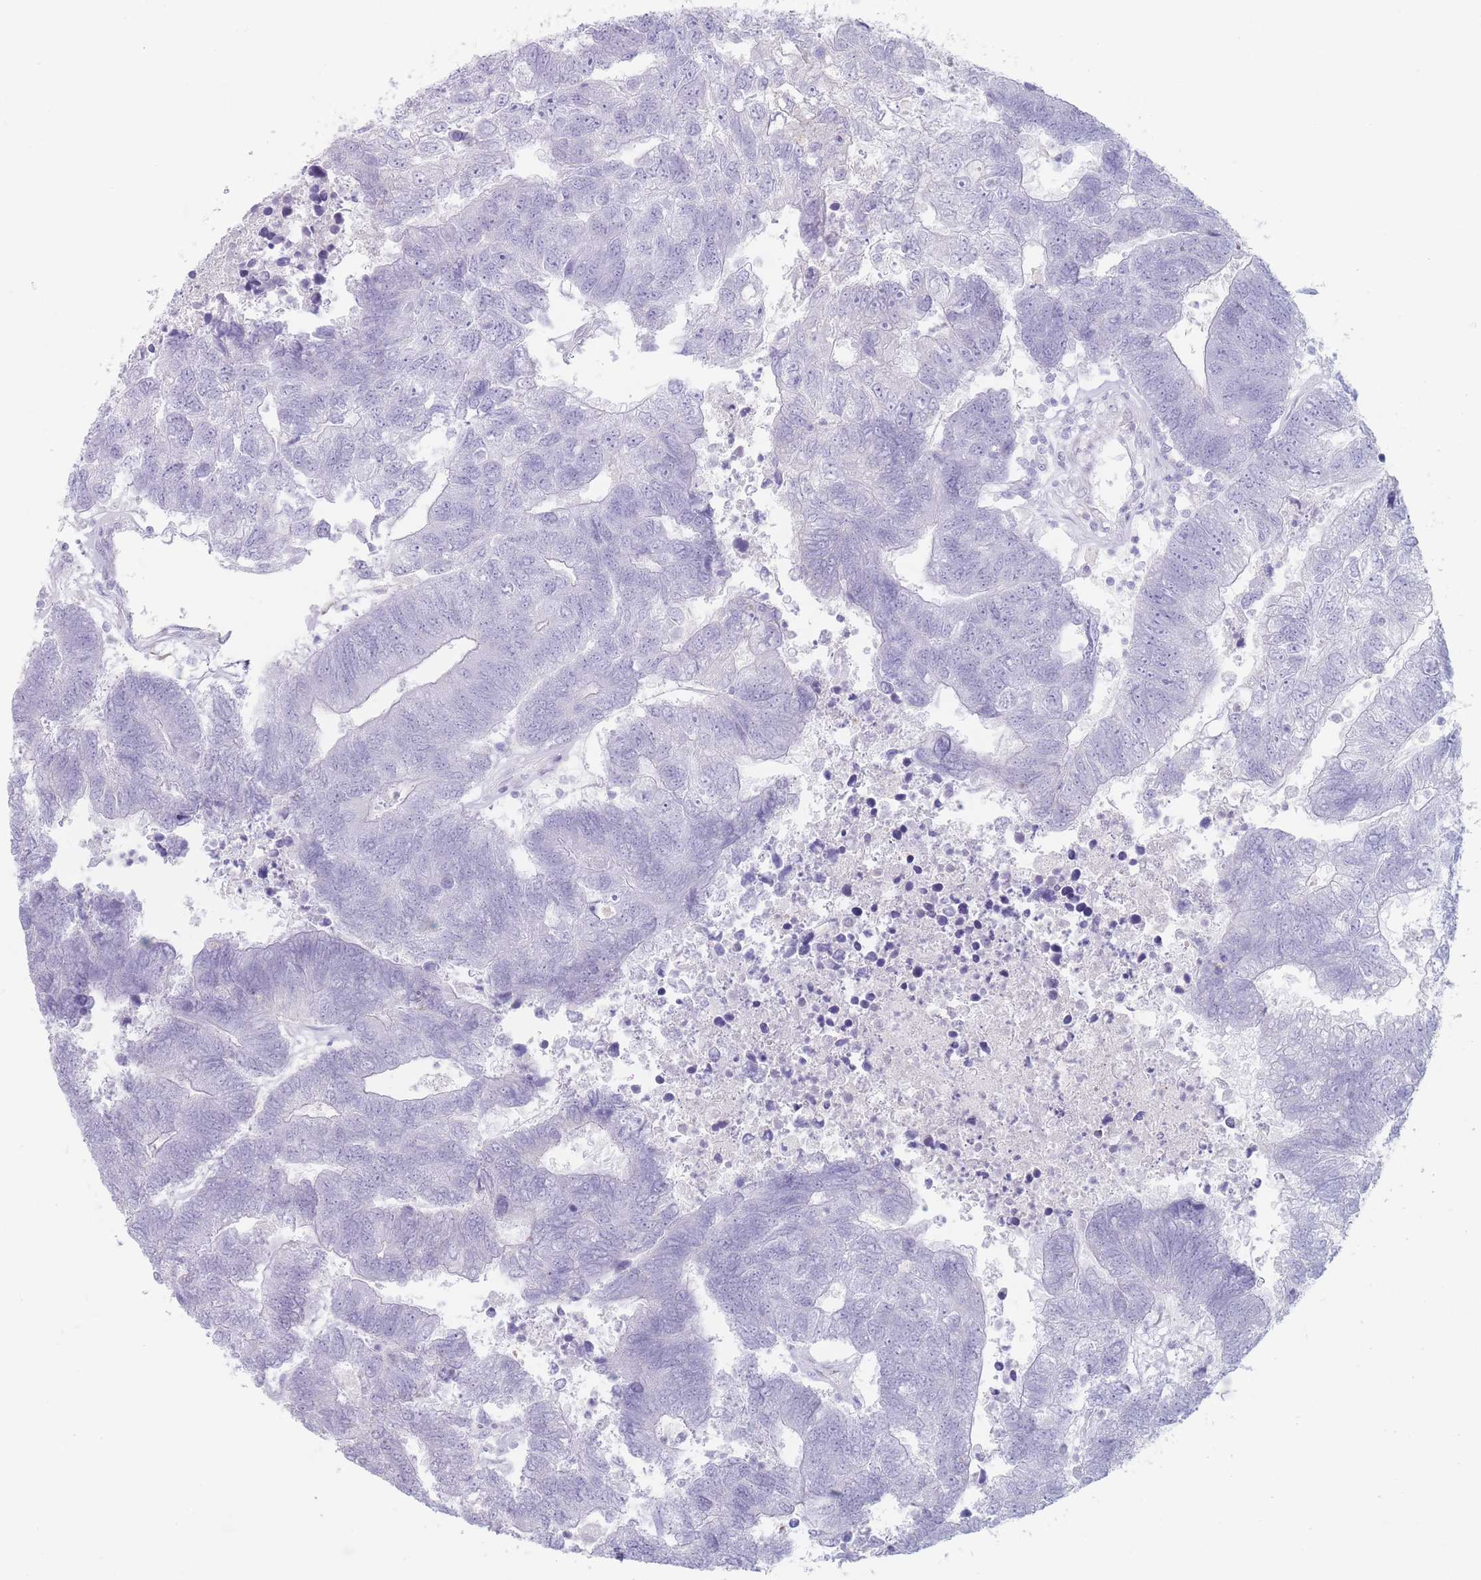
{"staining": {"intensity": "negative", "quantity": "none", "location": "none"}, "tissue": "colorectal cancer", "cell_type": "Tumor cells", "image_type": "cancer", "snomed": [{"axis": "morphology", "description": "Adenocarcinoma, NOS"}, {"axis": "topography", "description": "Colon"}], "caption": "IHC image of neoplastic tissue: human colorectal cancer (adenocarcinoma) stained with DAB reveals no significant protein expression in tumor cells.", "gene": "GPR12", "patient": {"sex": "female", "age": 48}}